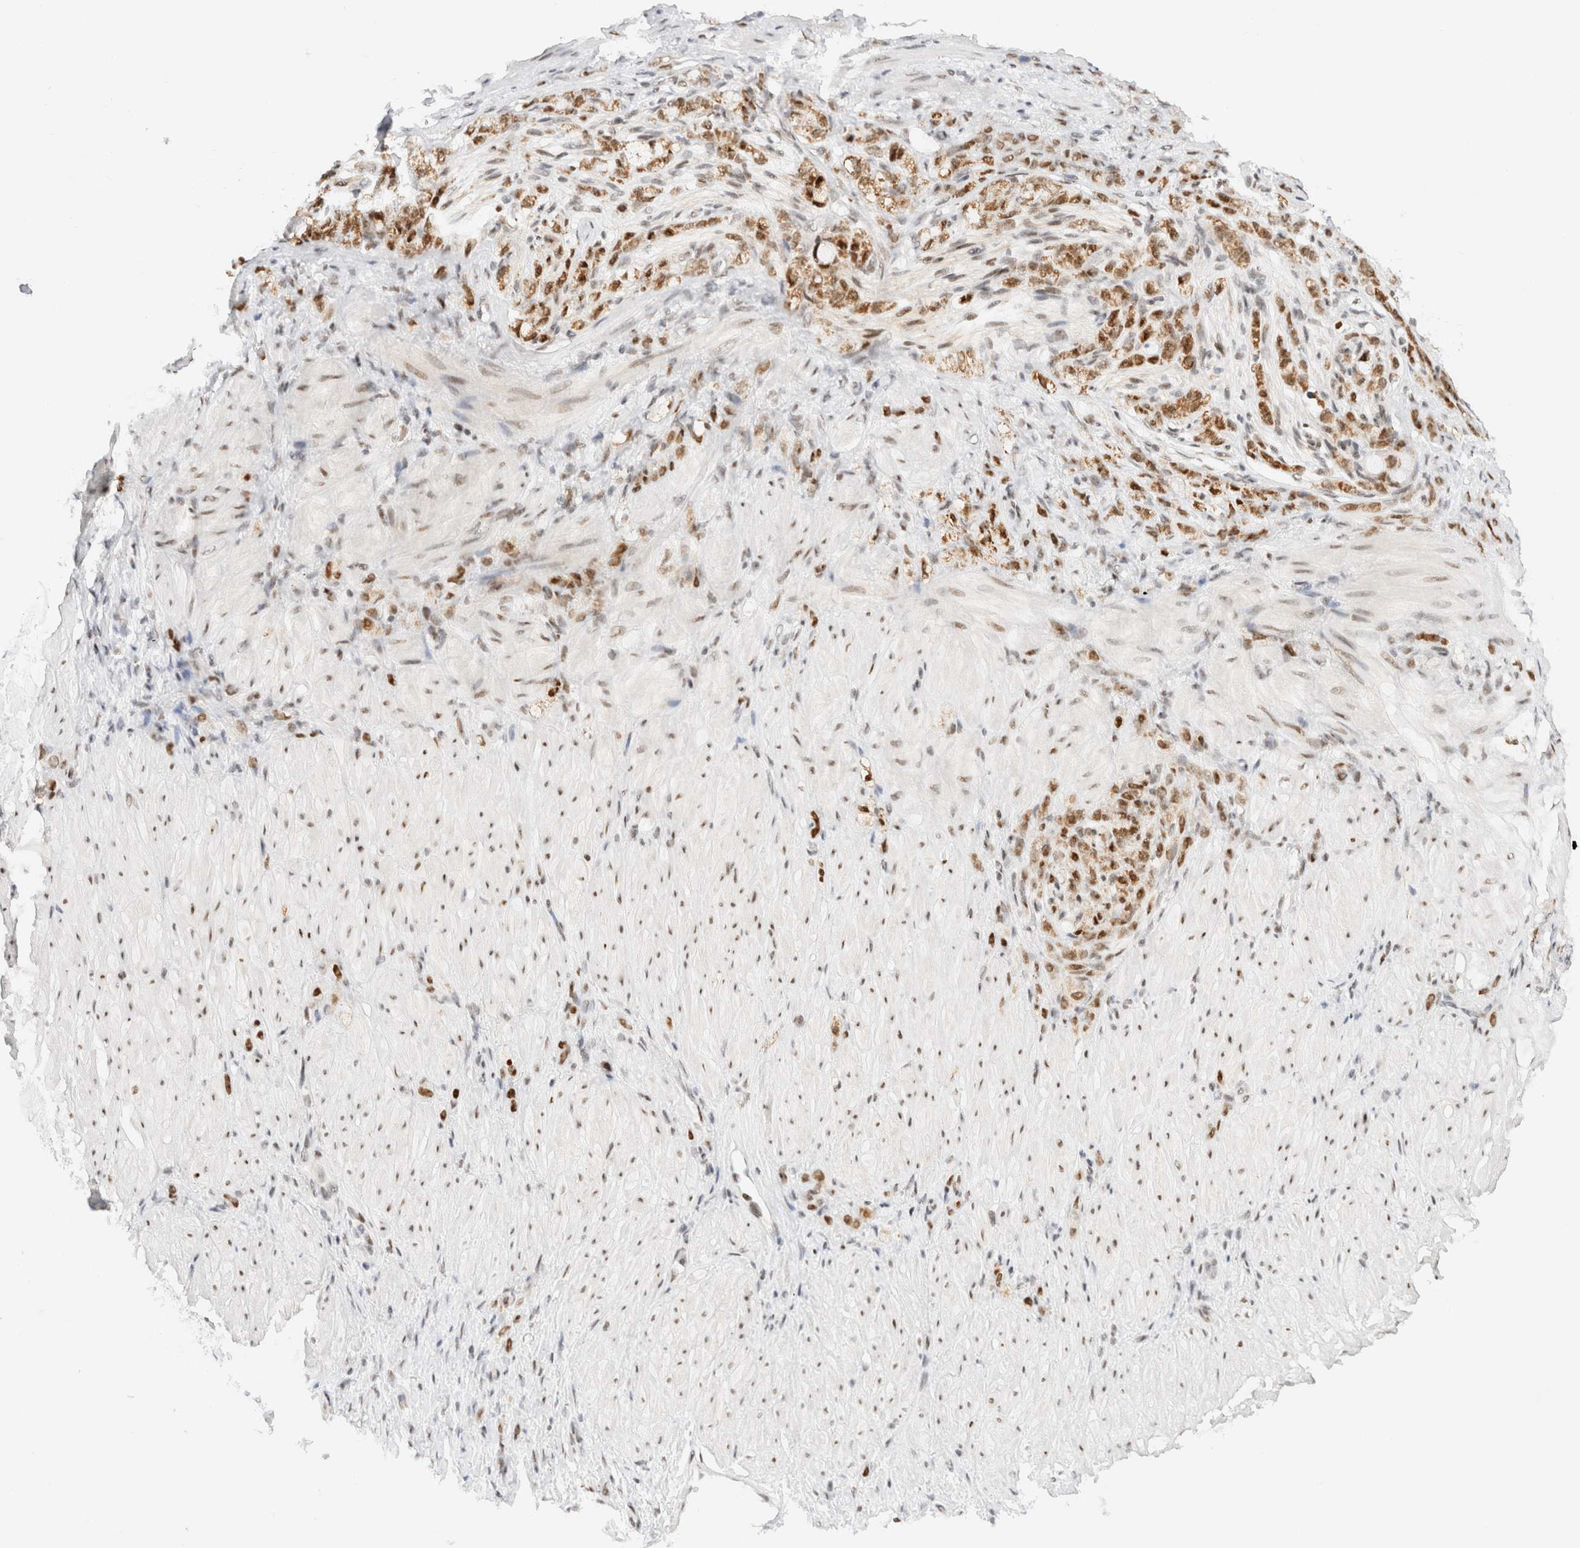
{"staining": {"intensity": "strong", "quantity": ">75%", "location": "nuclear"}, "tissue": "stomach cancer", "cell_type": "Tumor cells", "image_type": "cancer", "snomed": [{"axis": "morphology", "description": "Normal tissue, NOS"}, {"axis": "morphology", "description": "Adenocarcinoma, NOS"}, {"axis": "topography", "description": "Stomach"}], "caption": "Stomach adenocarcinoma stained with a brown dye shows strong nuclear positive staining in approximately >75% of tumor cells.", "gene": "ZNF282", "patient": {"sex": "male", "age": 82}}